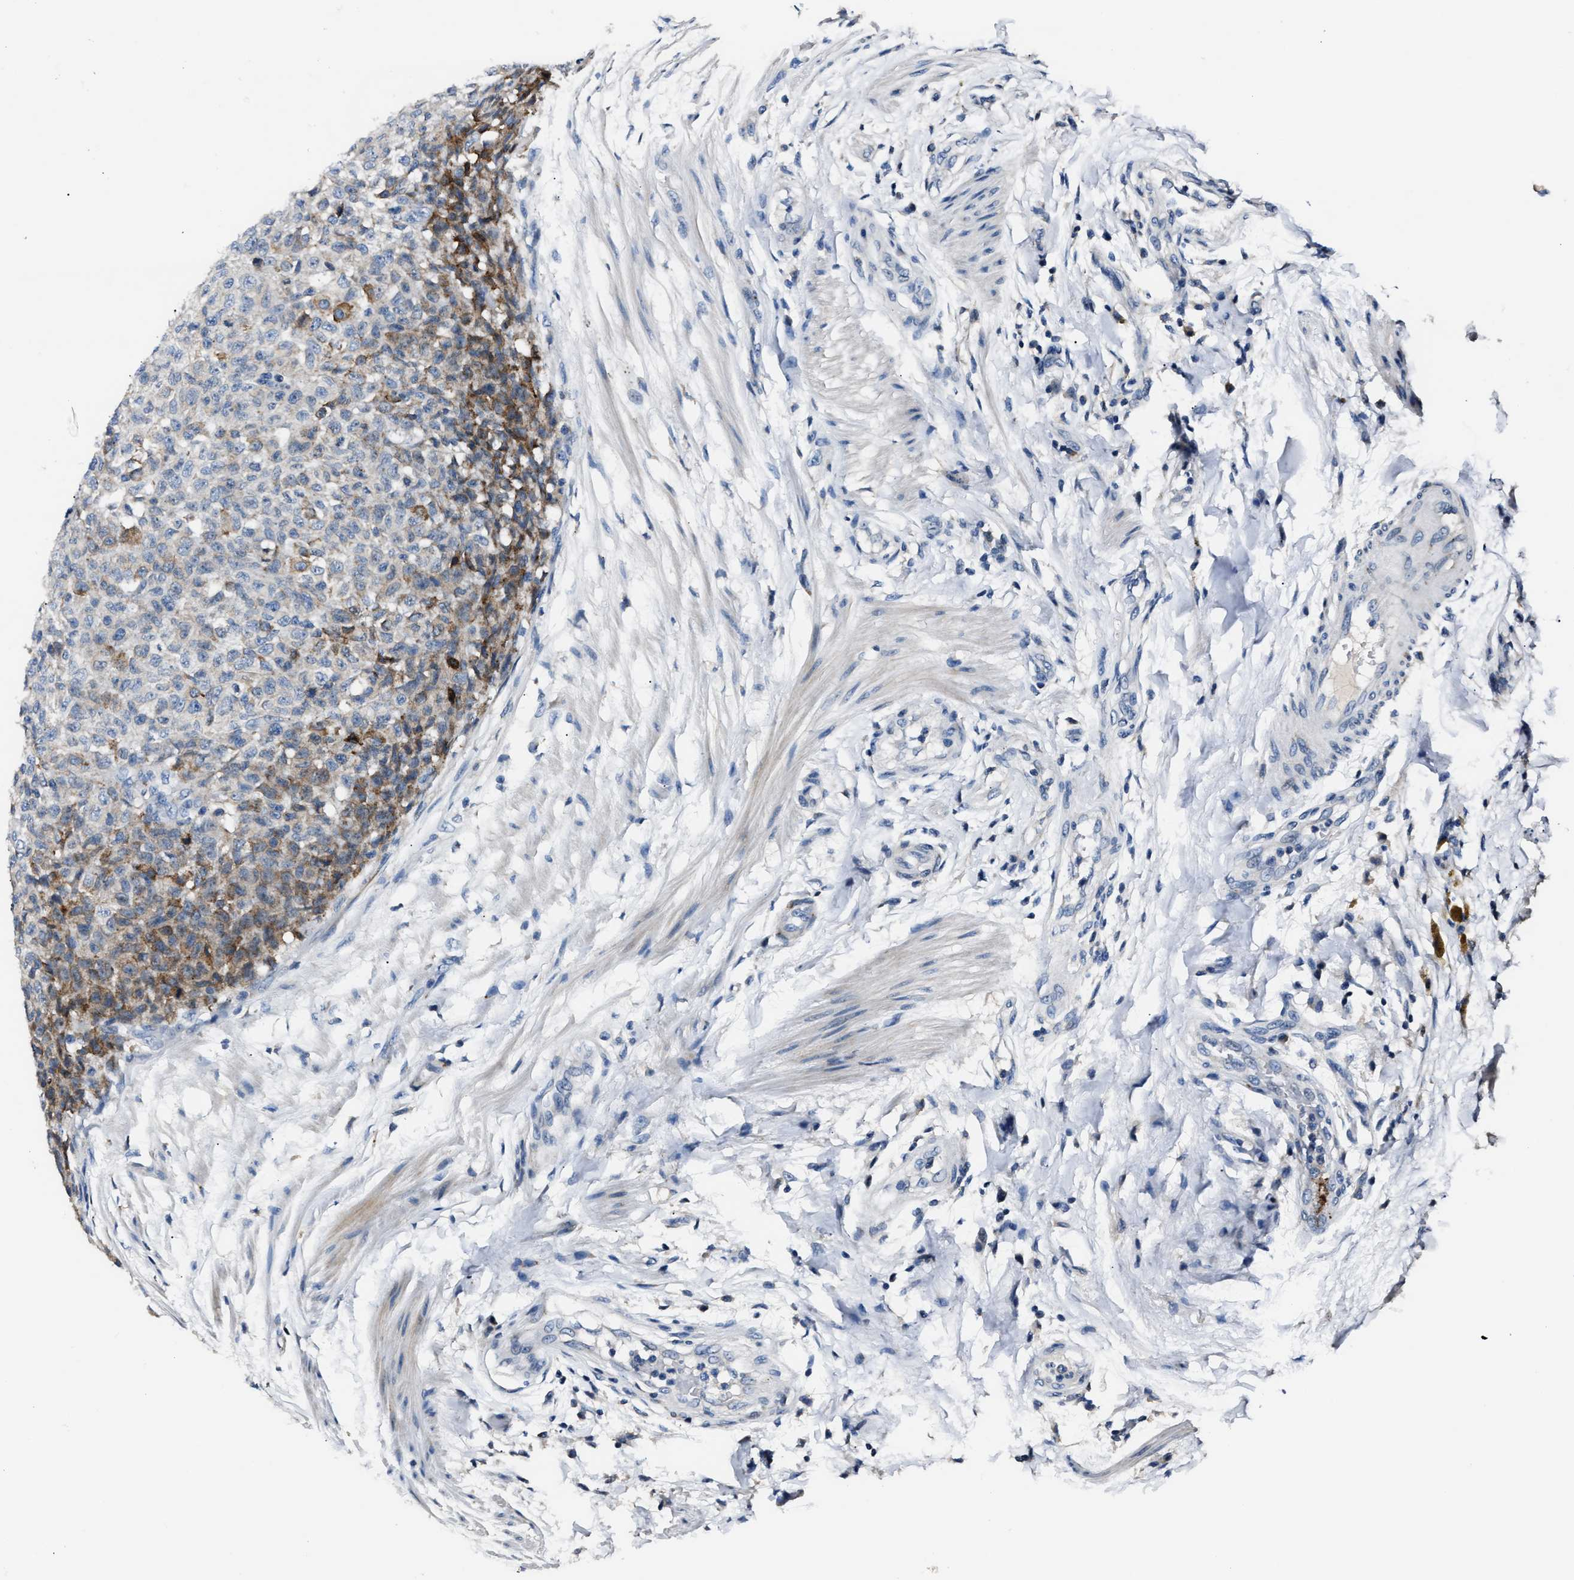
{"staining": {"intensity": "moderate", "quantity": "<25%", "location": "cytoplasmic/membranous"}, "tissue": "testis cancer", "cell_type": "Tumor cells", "image_type": "cancer", "snomed": [{"axis": "morphology", "description": "Seminoma, NOS"}, {"axis": "topography", "description": "Testis"}], "caption": "Seminoma (testis) stained for a protein reveals moderate cytoplasmic/membranous positivity in tumor cells.", "gene": "DNAJC24", "patient": {"sex": "male", "age": 59}}